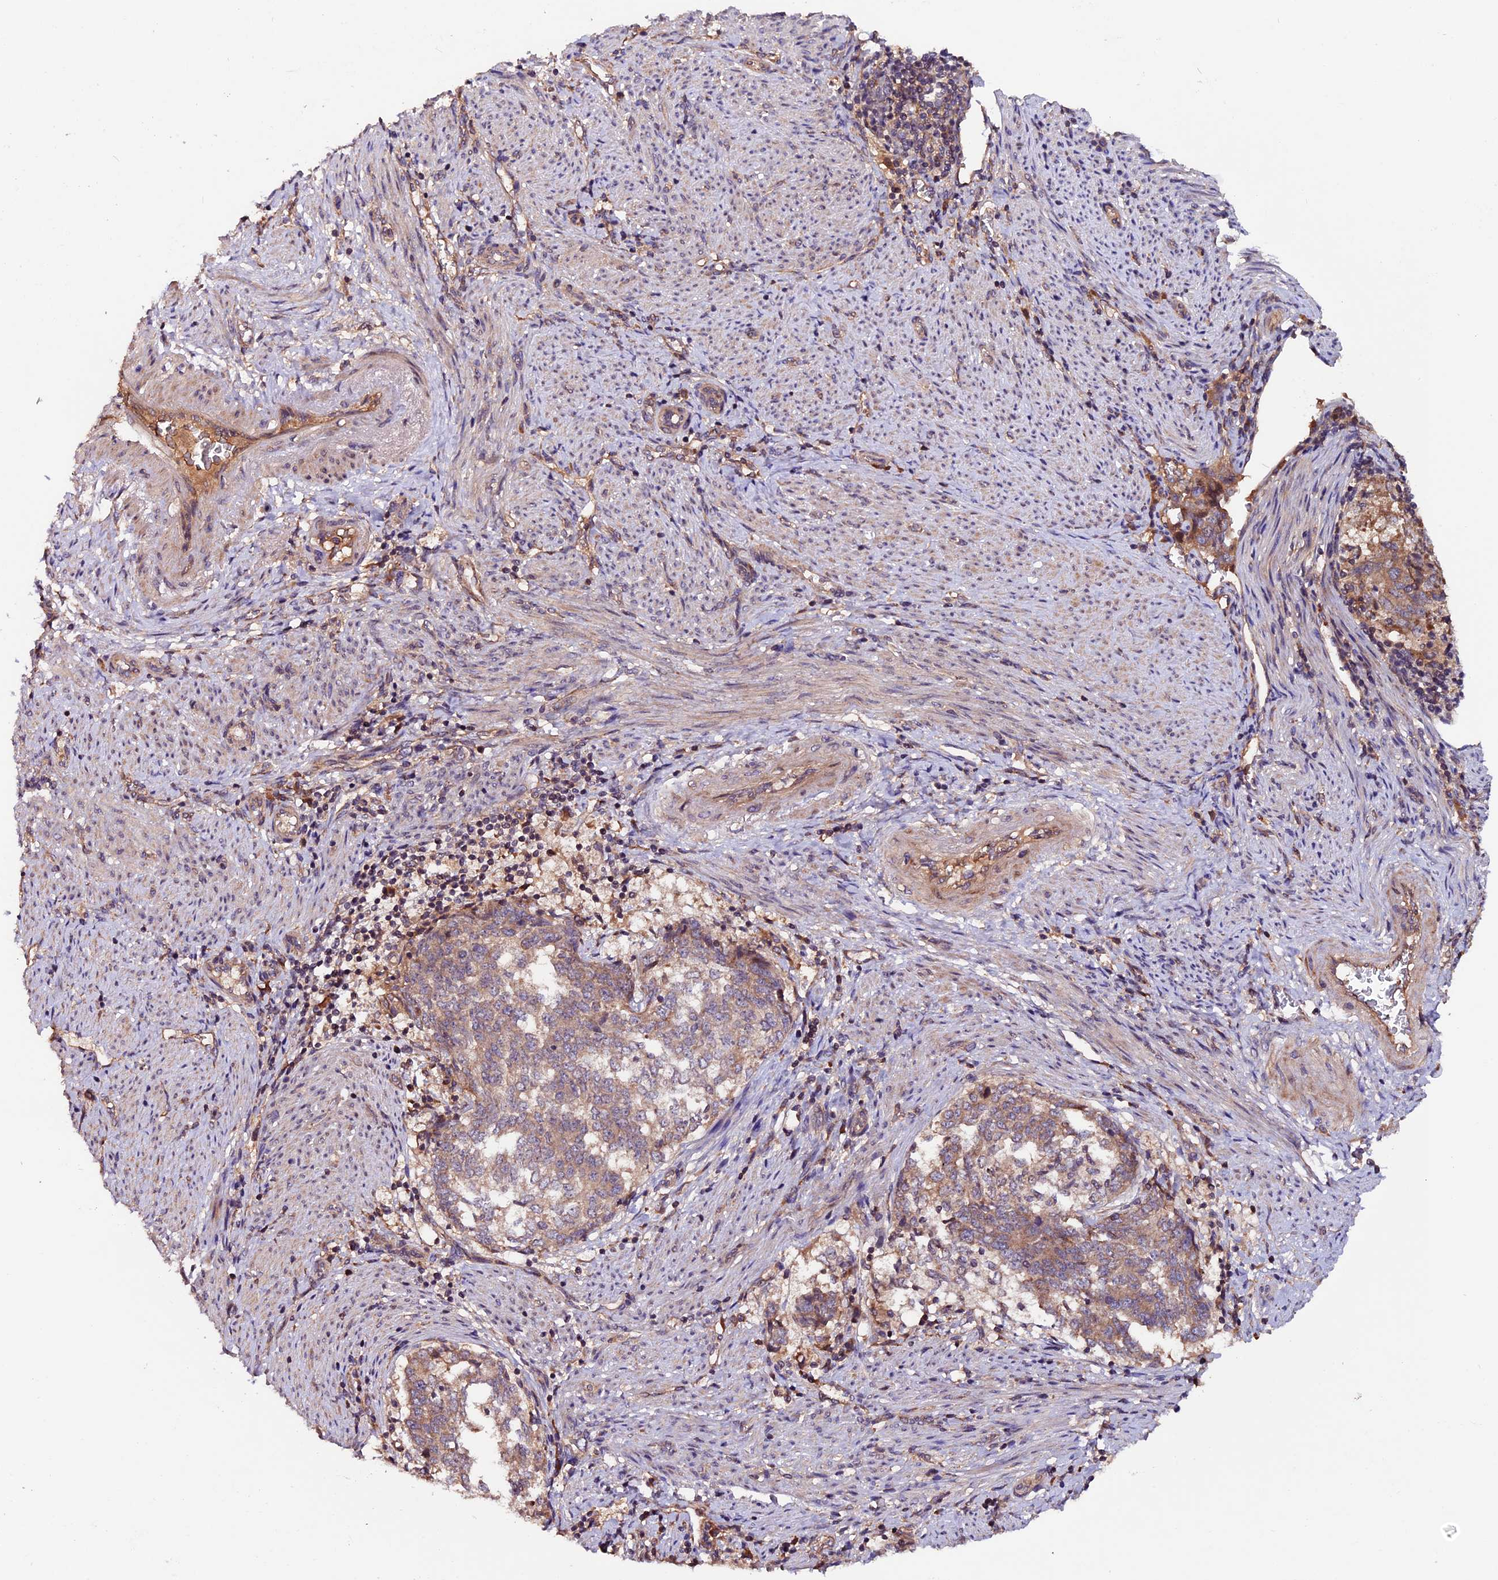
{"staining": {"intensity": "moderate", "quantity": "25%-75%", "location": "cytoplasmic/membranous"}, "tissue": "endometrial cancer", "cell_type": "Tumor cells", "image_type": "cancer", "snomed": [{"axis": "morphology", "description": "Adenocarcinoma, NOS"}, {"axis": "topography", "description": "Endometrium"}], "caption": "Immunohistochemical staining of human endometrial adenocarcinoma displays medium levels of moderate cytoplasmic/membranous protein positivity in approximately 25%-75% of tumor cells.", "gene": "ZNF598", "patient": {"sex": "female", "age": 80}}